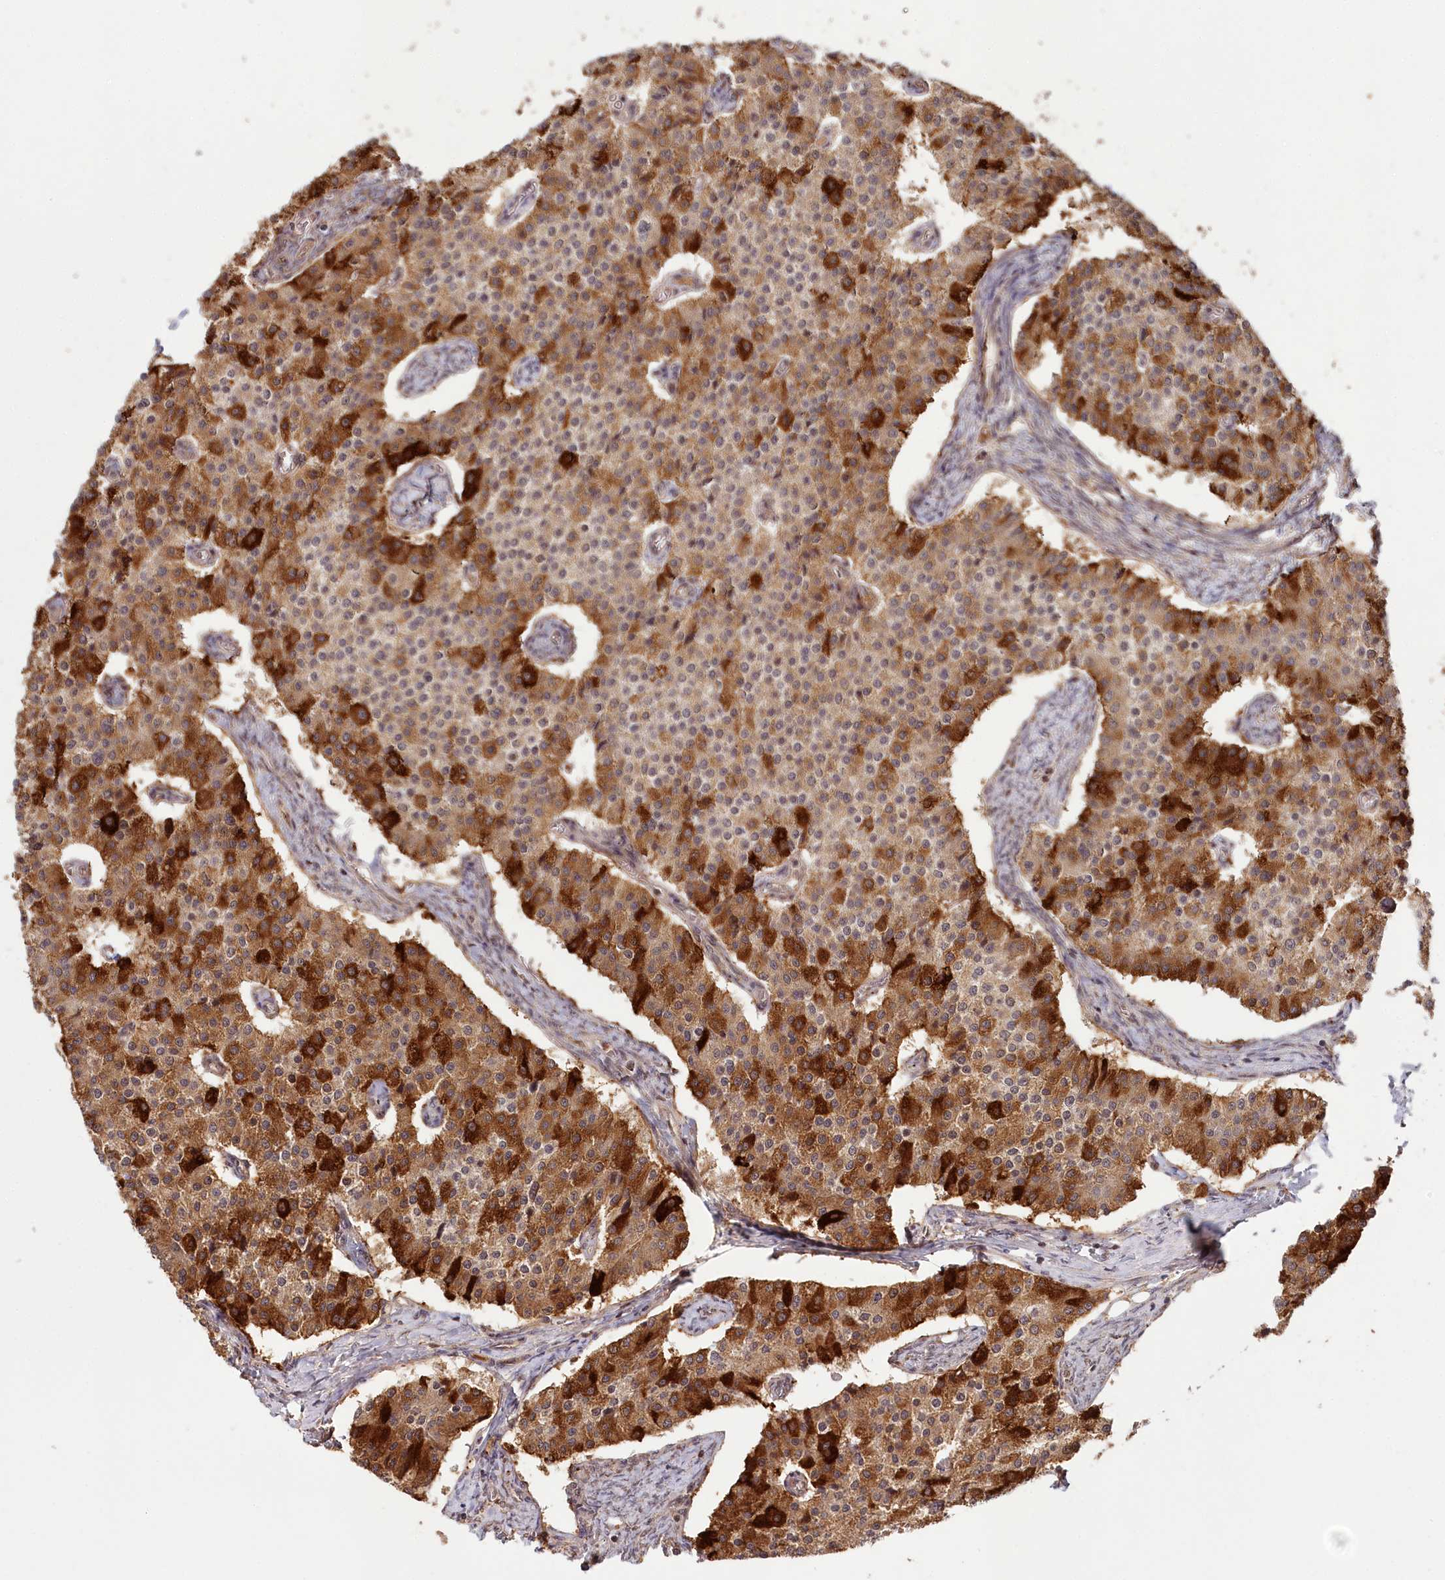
{"staining": {"intensity": "strong", "quantity": ">75%", "location": "cytoplasmic/membranous"}, "tissue": "carcinoid", "cell_type": "Tumor cells", "image_type": "cancer", "snomed": [{"axis": "morphology", "description": "Carcinoid, malignant, NOS"}, {"axis": "topography", "description": "Colon"}], "caption": "Brown immunohistochemical staining in human carcinoid (malignant) demonstrates strong cytoplasmic/membranous positivity in approximately >75% of tumor cells.", "gene": "WAPL", "patient": {"sex": "female", "age": 52}}